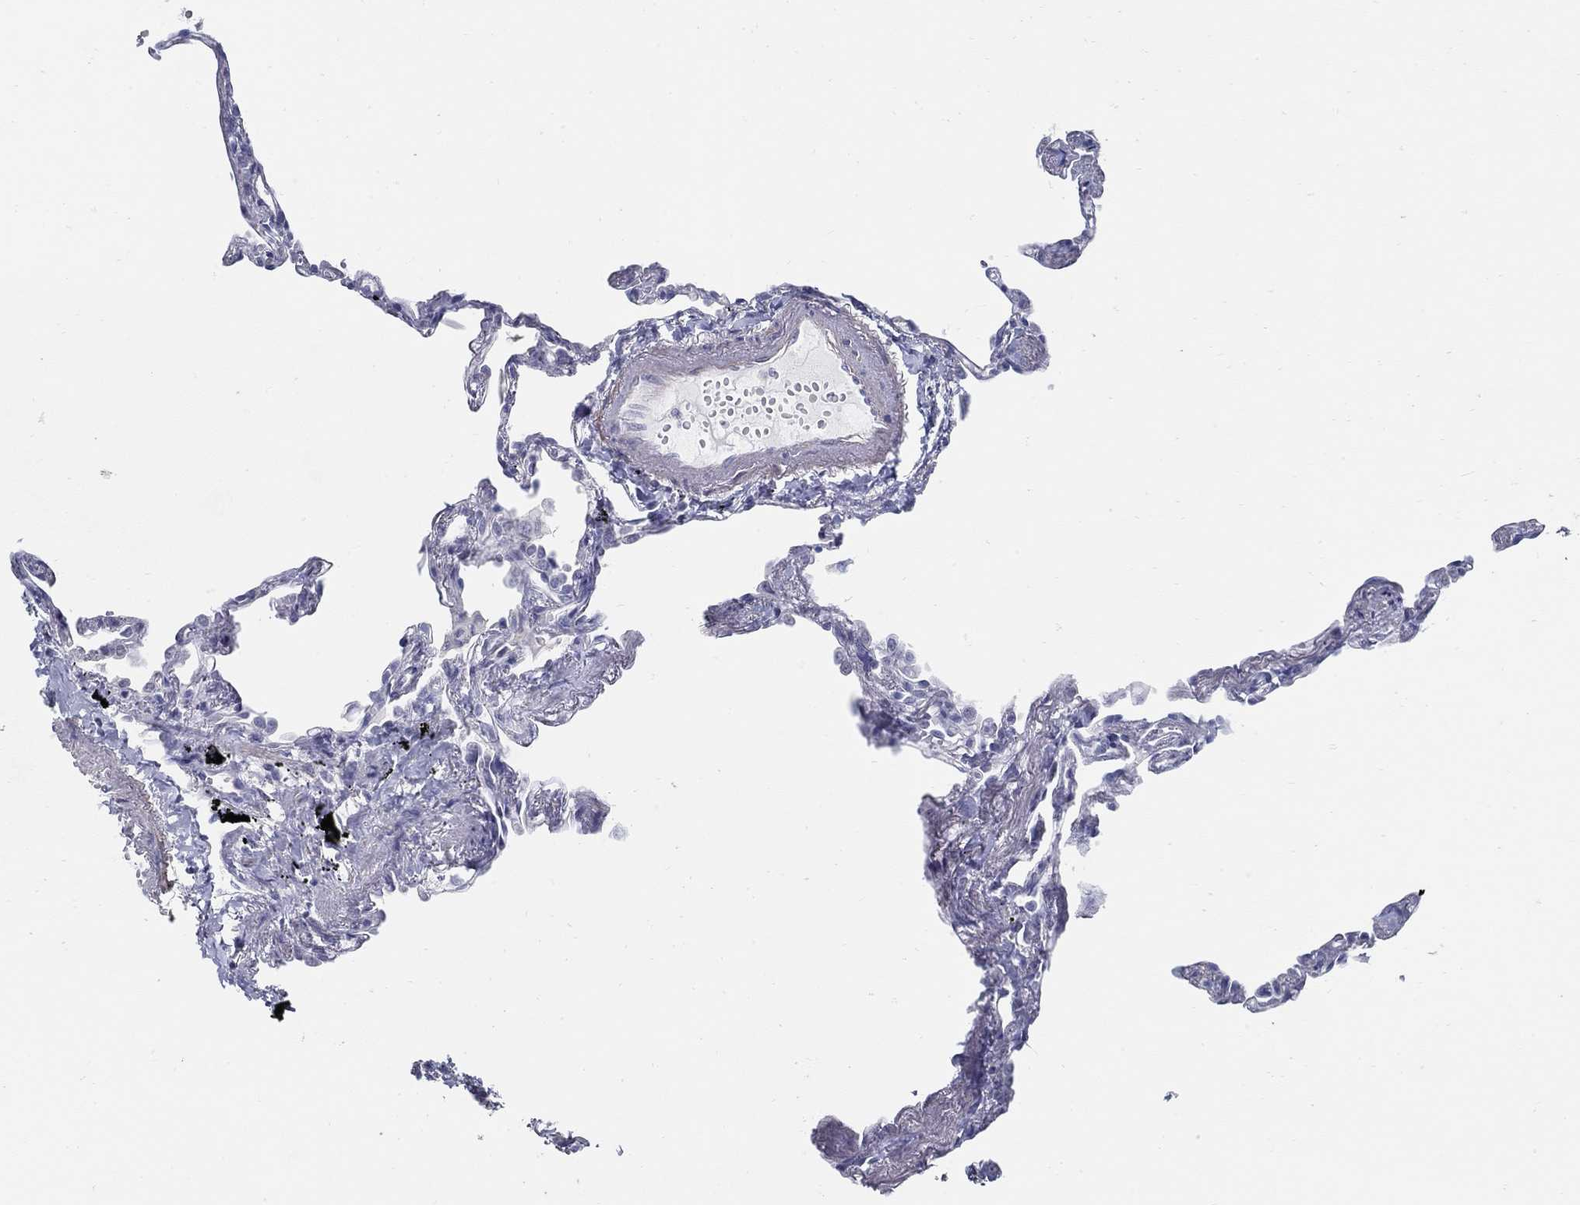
{"staining": {"intensity": "negative", "quantity": "none", "location": "none"}, "tissue": "lung", "cell_type": "Alveolar cells", "image_type": "normal", "snomed": [{"axis": "morphology", "description": "Normal tissue, NOS"}, {"axis": "topography", "description": "Lung"}], "caption": "IHC micrograph of normal lung stained for a protein (brown), which reveals no staining in alveolar cells. (Brightfield microscopy of DAB (3,3'-diaminobenzidine) immunohistochemistry (IHC) at high magnification).", "gene": "USP29", "patient": {"sex": "male", "age": 78}}